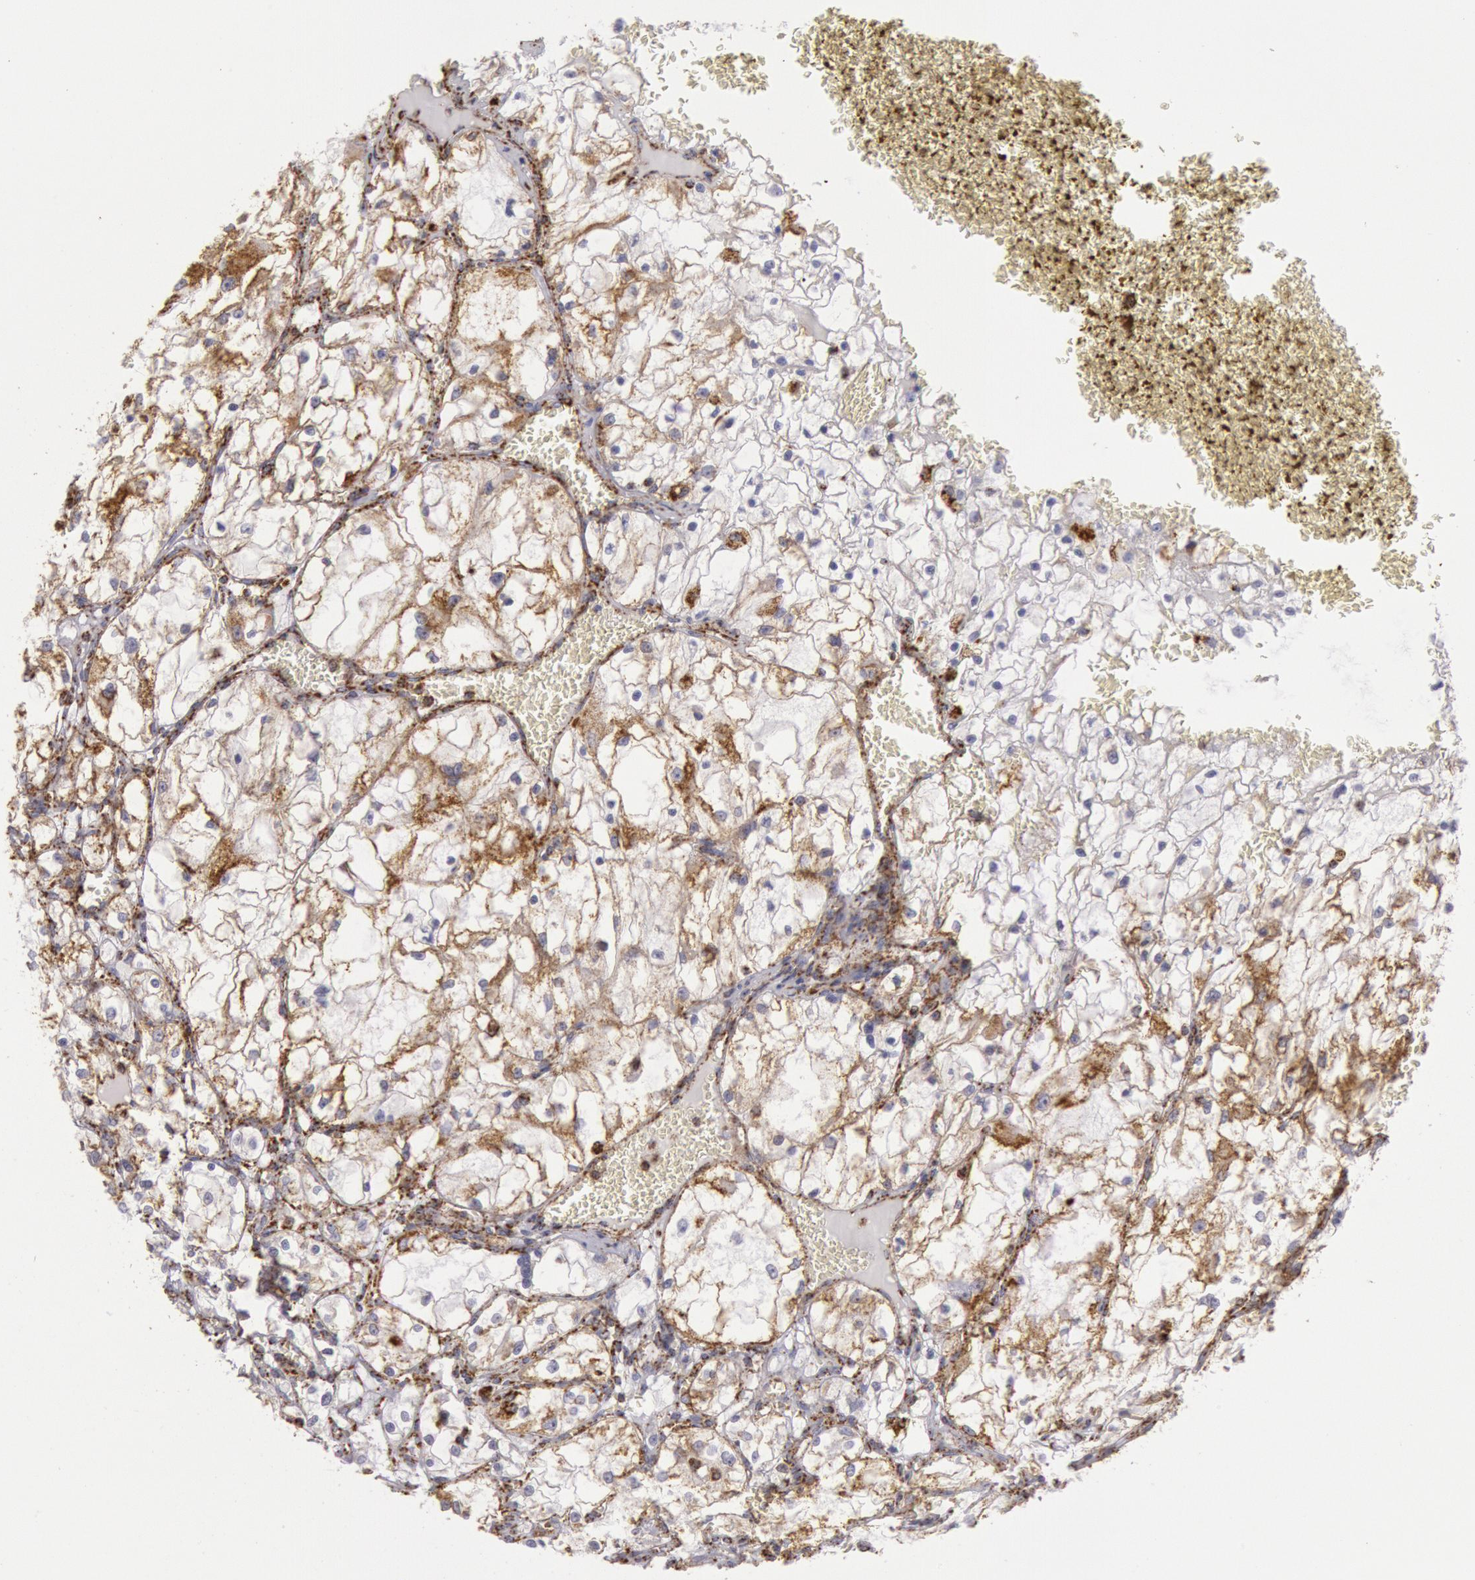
{"staining": {"intensity": "weak", "quantity": "<25%", "location": "cytoplasmic/membranous"}, "tissue": "renal cancer", "cell_type": "Tumor cells", "image_type": "cancer", "snomed": [{"axis": "morphology", "description": "Adenocarcinoma, NOS"}, {"axis": "topography", "description": "Kidney"}], "caption": "DAB immunohistochemical staining of renal cancer displays no significant expression in tumor cells.", "gene": "CYC1", "patient": {"sex": "male", "age": 61}}